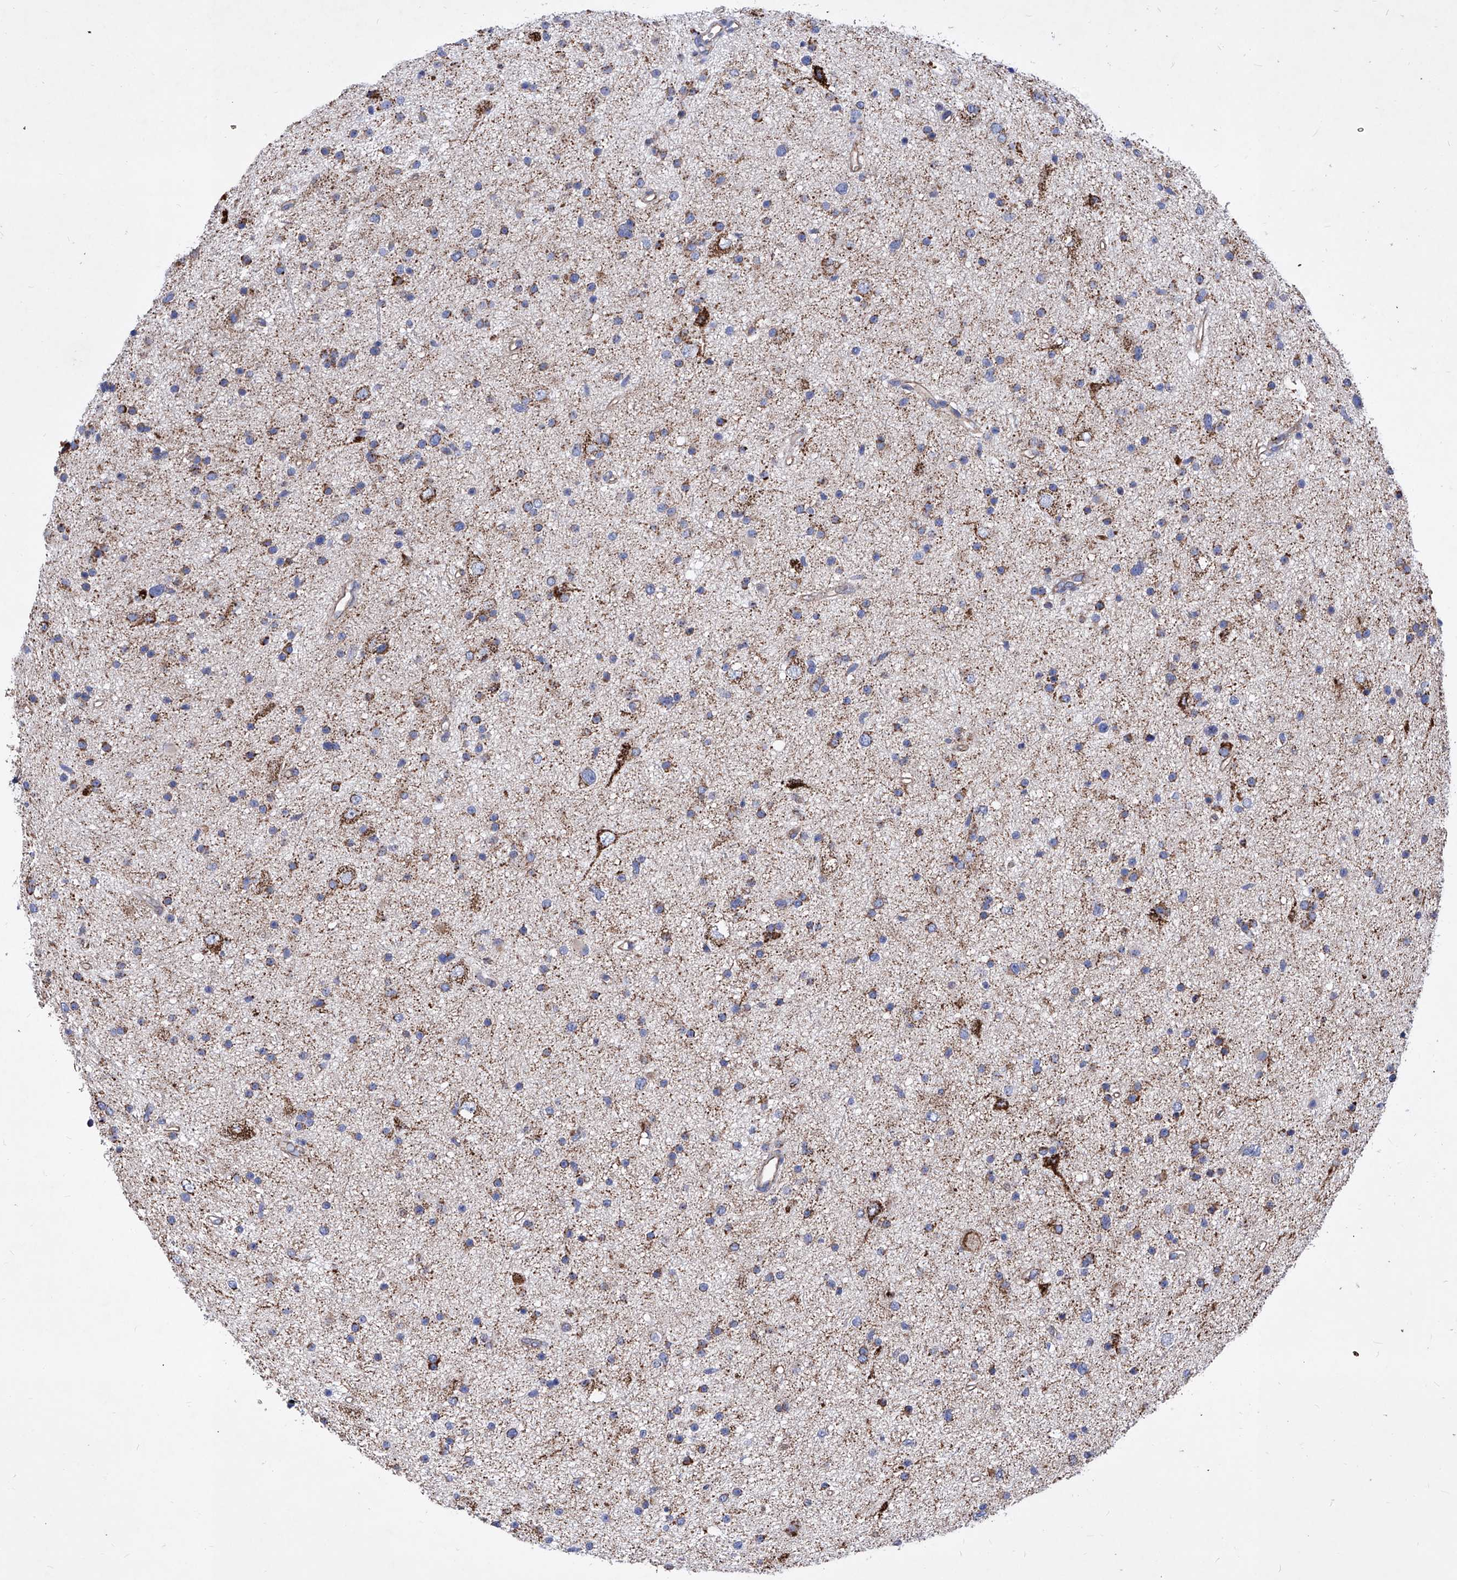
{"staining": {"intensity": "moderate", "quantity": ">75%", "location": "cytoplasmic/membranous"}, "tissue": "glioma", "cell_type": "Tumor cells", "image_type": "cancer", "snomed": [{"axis": "morphology", "description": "Glioma, malignant, Low grade"}, {"axis": "topography", "description": "Cerebral cortex"}], "caption": "Malignant glioma (low-grade) tissue shows moderate cytoplasmic/membranous expression in approximately >75% of tumor cells, visualized by immunohistochemistry. (Stains: DAB in brown, nuclei in blue, Microscopy: brightfield microscopy at high magnification).", "gene": "HRNR", "patient": {"sex": "female", "age": 39}}